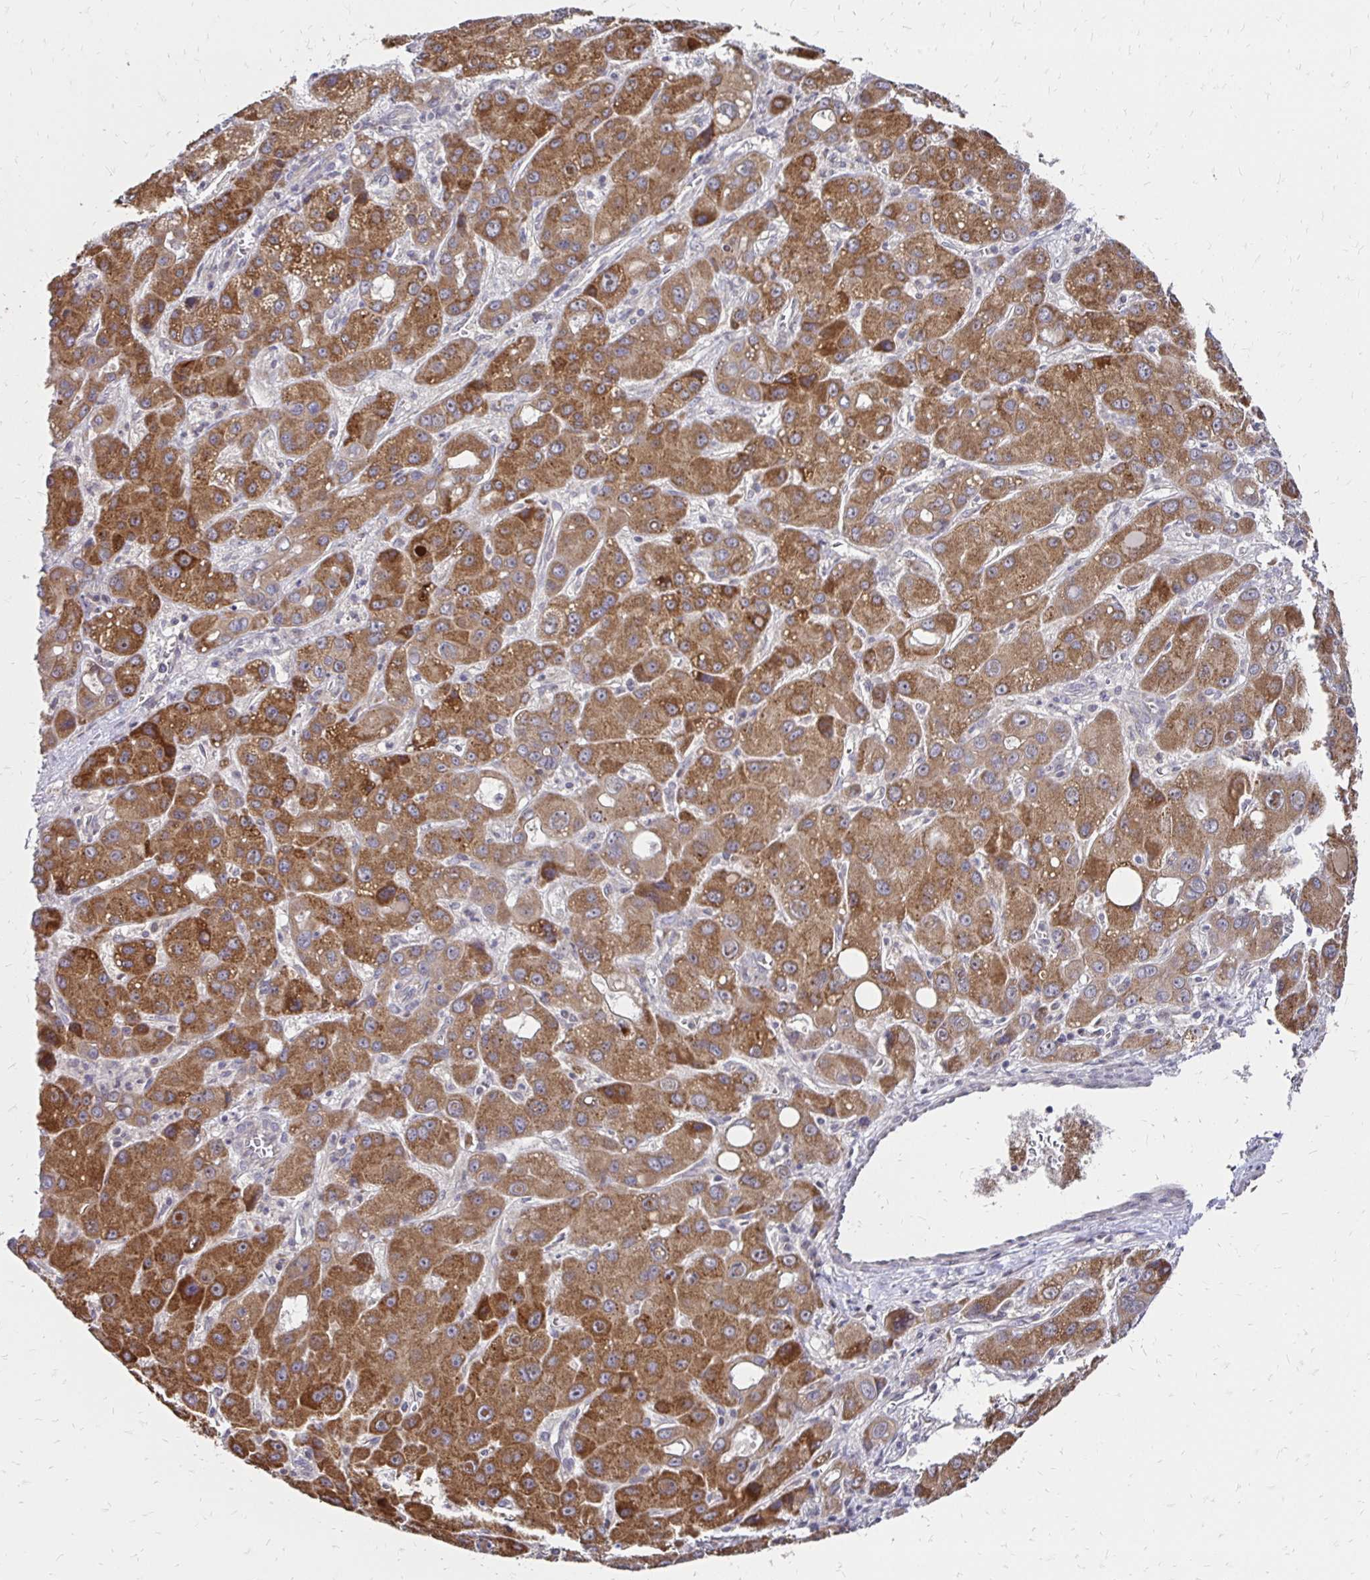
{"staining": {"intensity": "moderate", "quantity": ">75%", "location": "cytoplasmic/membranous"}, "tissue": "liver cancer", "cell_type": "Tumor cells", "image_type": "cancer", "snomed": [{"axis": "morphology", "description": "Carcinoma, Hepatocellular, NOS"}, {"axis": "topography", "description": "Liver"}], "caption": "Approximately >75% of tumor cells in human hepatocellular carcinoma (liver) exhibit moderate cytoplasmic/membranous protein positivity as visualized by brown immunohistochemical staining.", "gene": "ZW10", "patient": {"sex": "male", "age": 55}}